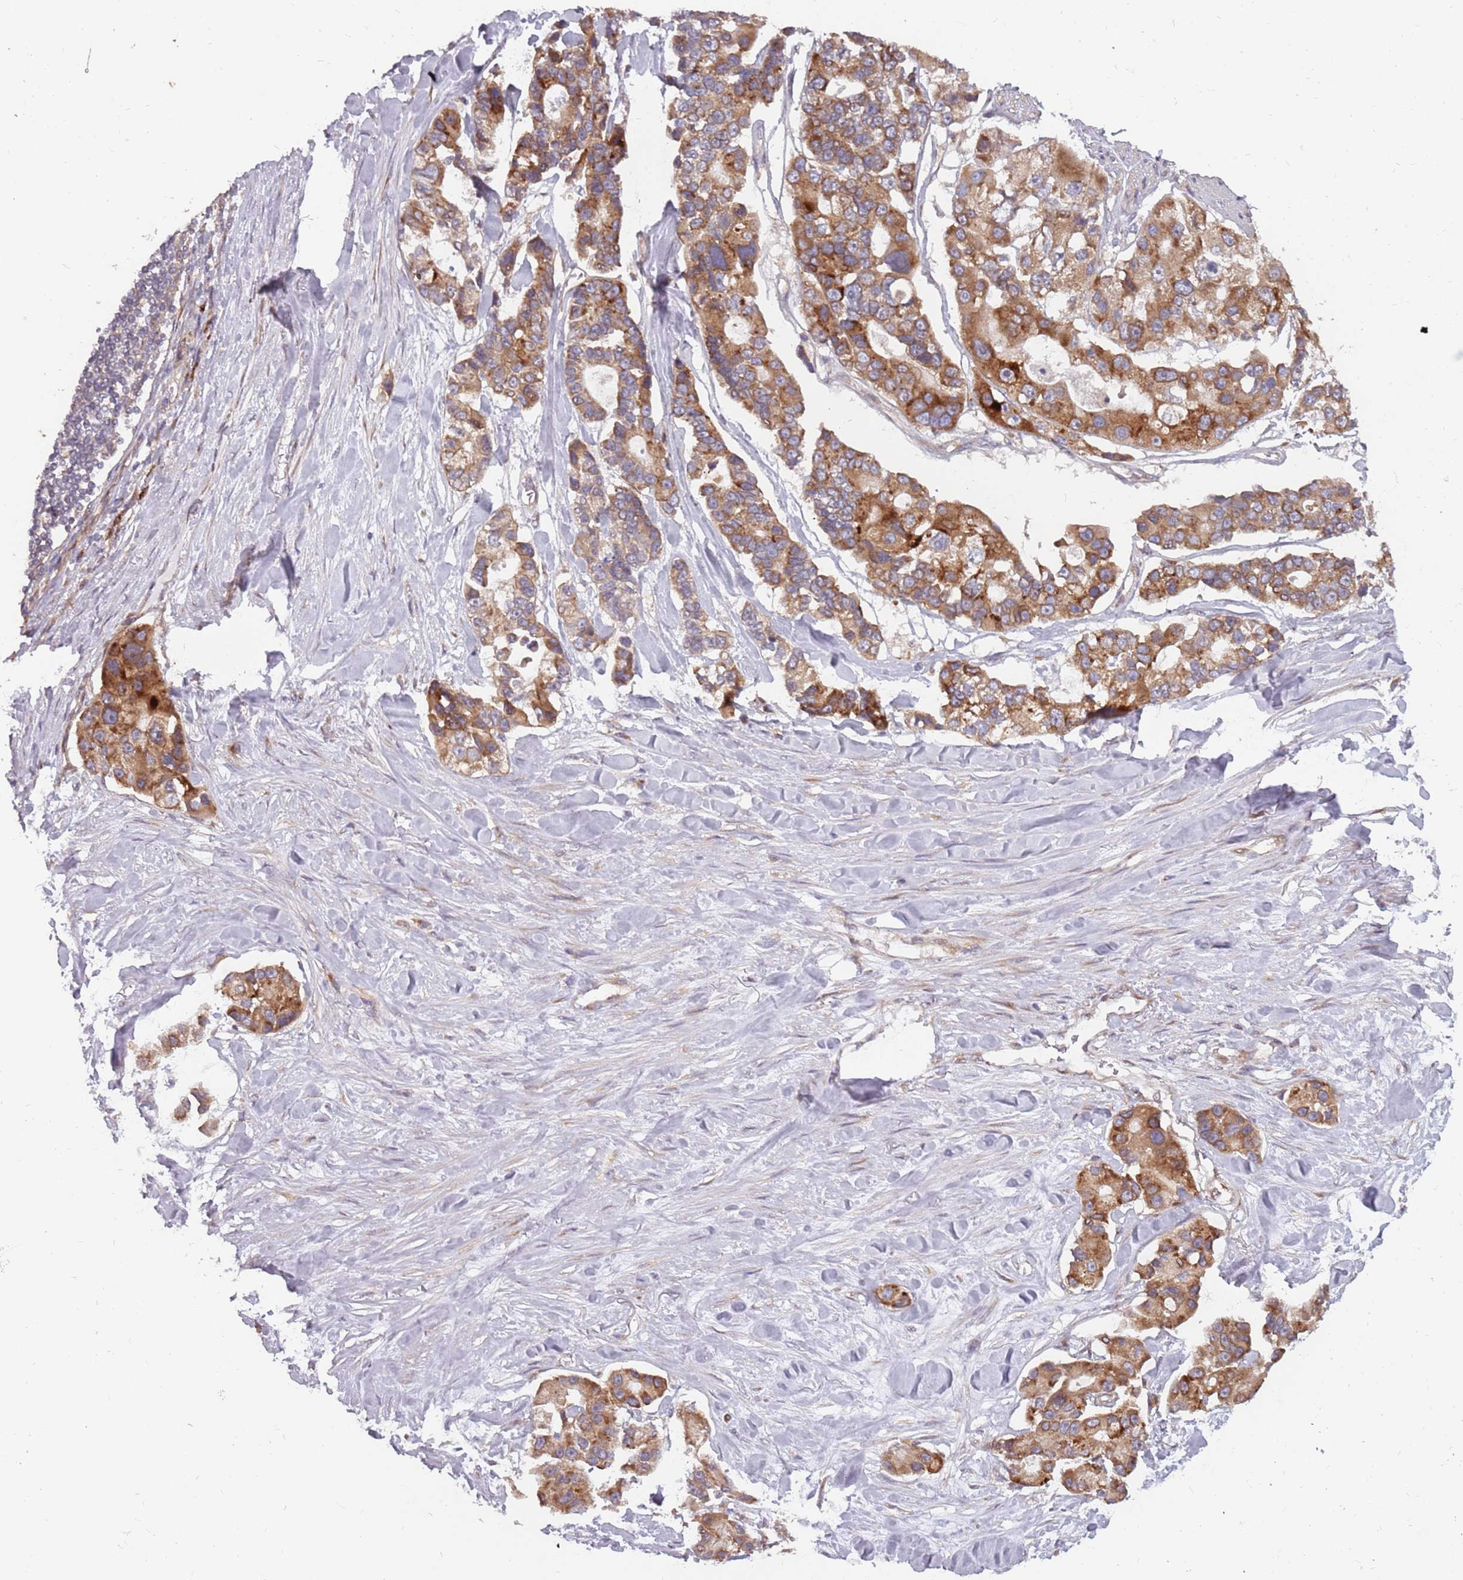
{"staining": {"intensity": "moderate", "quantity": ">75%", "location": "cytoplasmic/membranous"}, "tissue": "lung cancer", "cell_type": "Tumor cells", "image_type": "cancer", "snomed": [{"axis": "morphology", "description": "Adenocarcinoma, NOS"}, {"axis": "topography", "description": "Lung"}], "caption": "Immunohistochemistry staining of lung adenocarcinoma, which demonstrates medium levels of moderate cytoplasmic/membranous expression in approximately >75% of tumor cells indicating moderate cytoplasmic/membranous protein expression. The staining was performed using DAB (3,3'-diaminobenzidine) (brown) for protein detection and nuclei were counterstained in hematoxylin (blue).", "gene": "PLD6", "patient": {"sex": "female", "age": 54}}